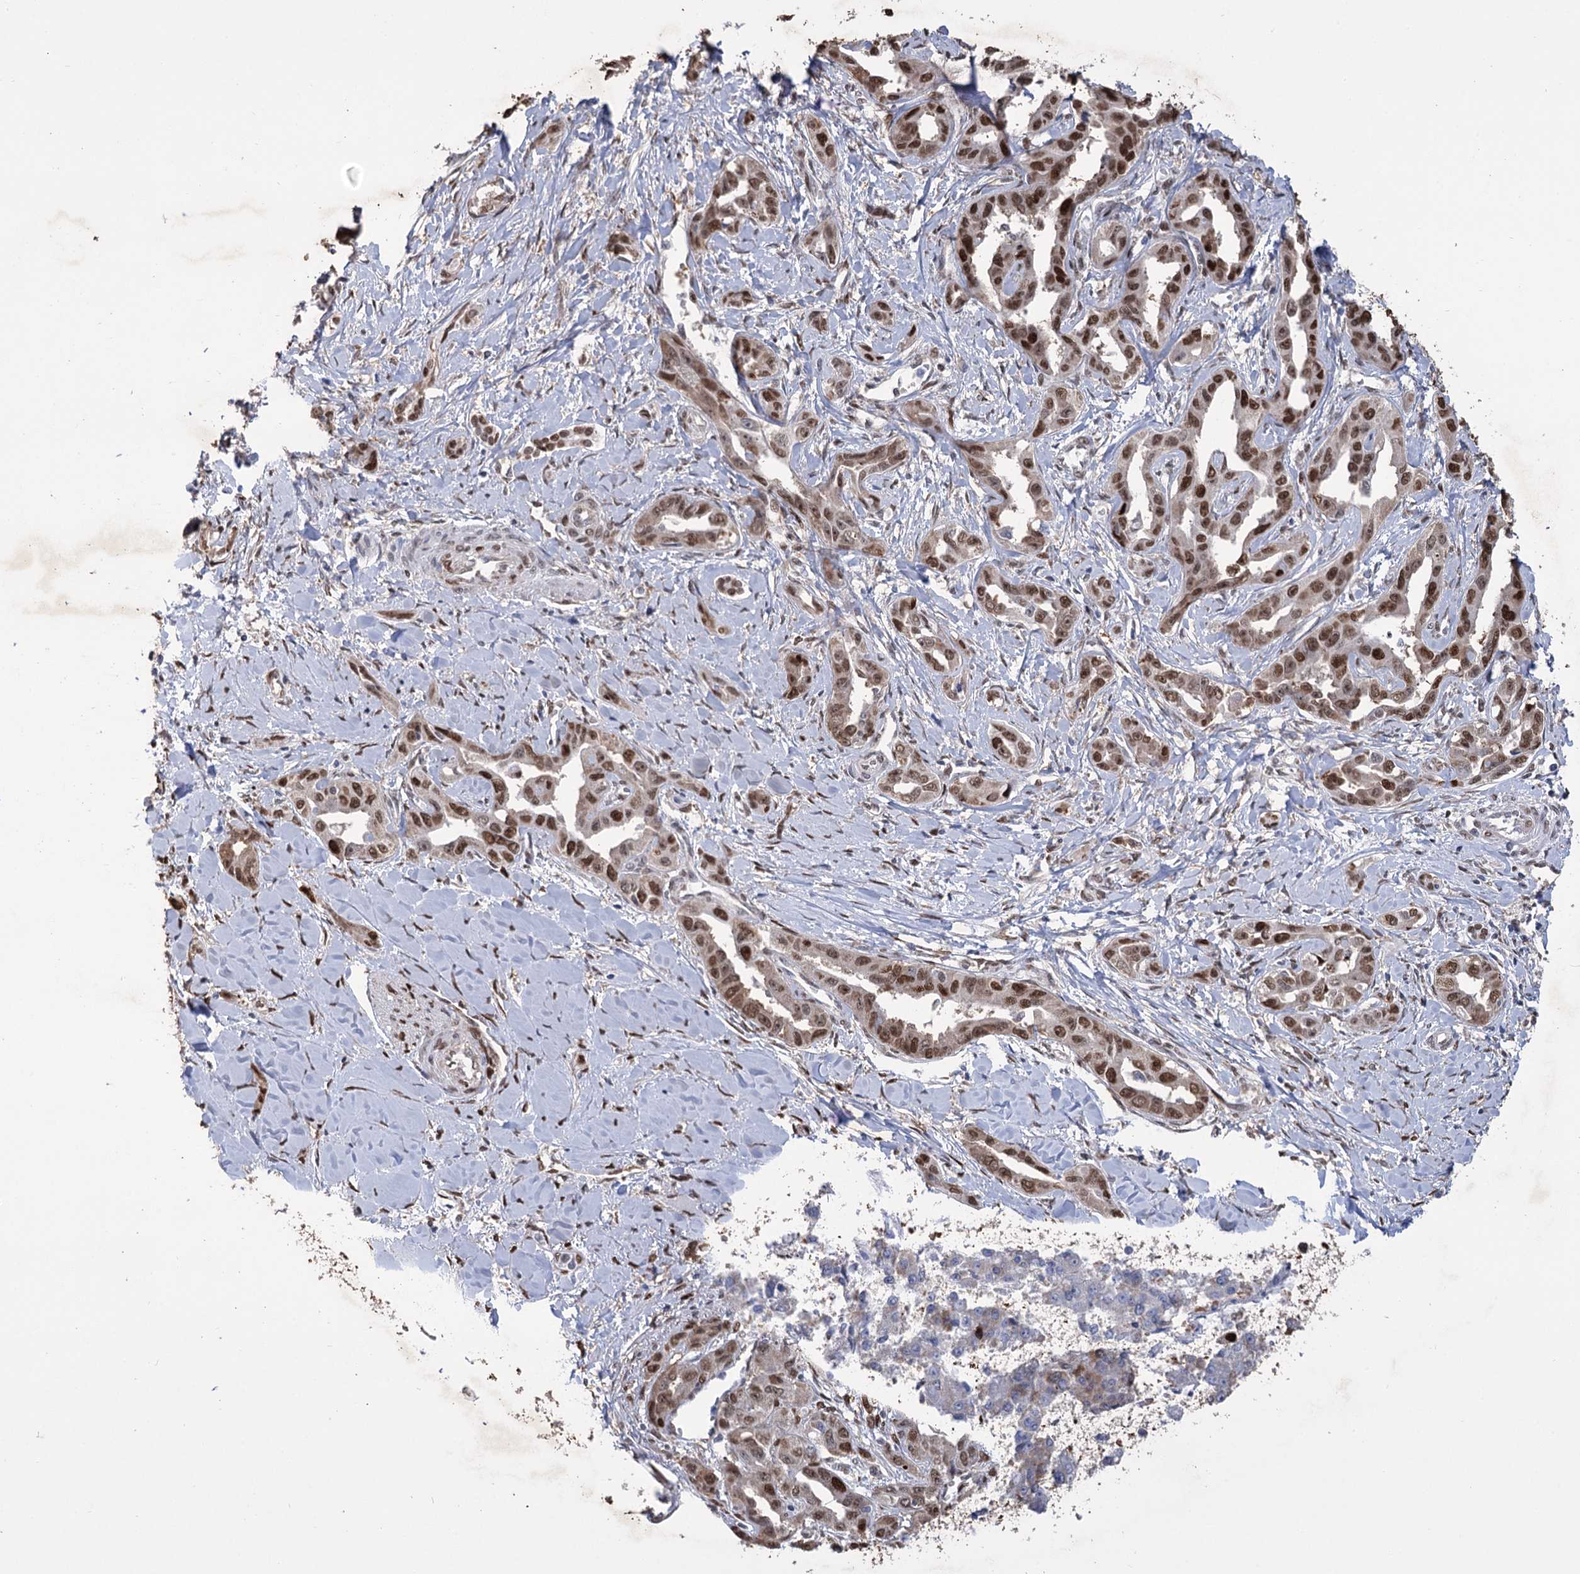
{"staining": {"intensity": "strong", "quantity": ">75%", "location": "nuclear"}, "tissue": "liver cancer", "cell_type": "Tumor cells", "image_type": "cancer", "snomed": [{"axis": "morphology", "description": "Cholangiocarcinoma"}, {"axis": "topography", "description": "Liver"}], "caption": "High-magnification brightfield microscopy of liver cancer (cholangiocarcinoma) stained with DAB (3,3'-diaminobenzidine) (brown) and counterstained with hematoxylin (blue). tumor cells exhibit strong nuclear positivity is identified in approximately>75% of cells. Immunohistochemistry stains the protein in brown and the nuclei are stained blue.", "gene": "NFU1", "patient": {"sex": "male", "age": 59}}